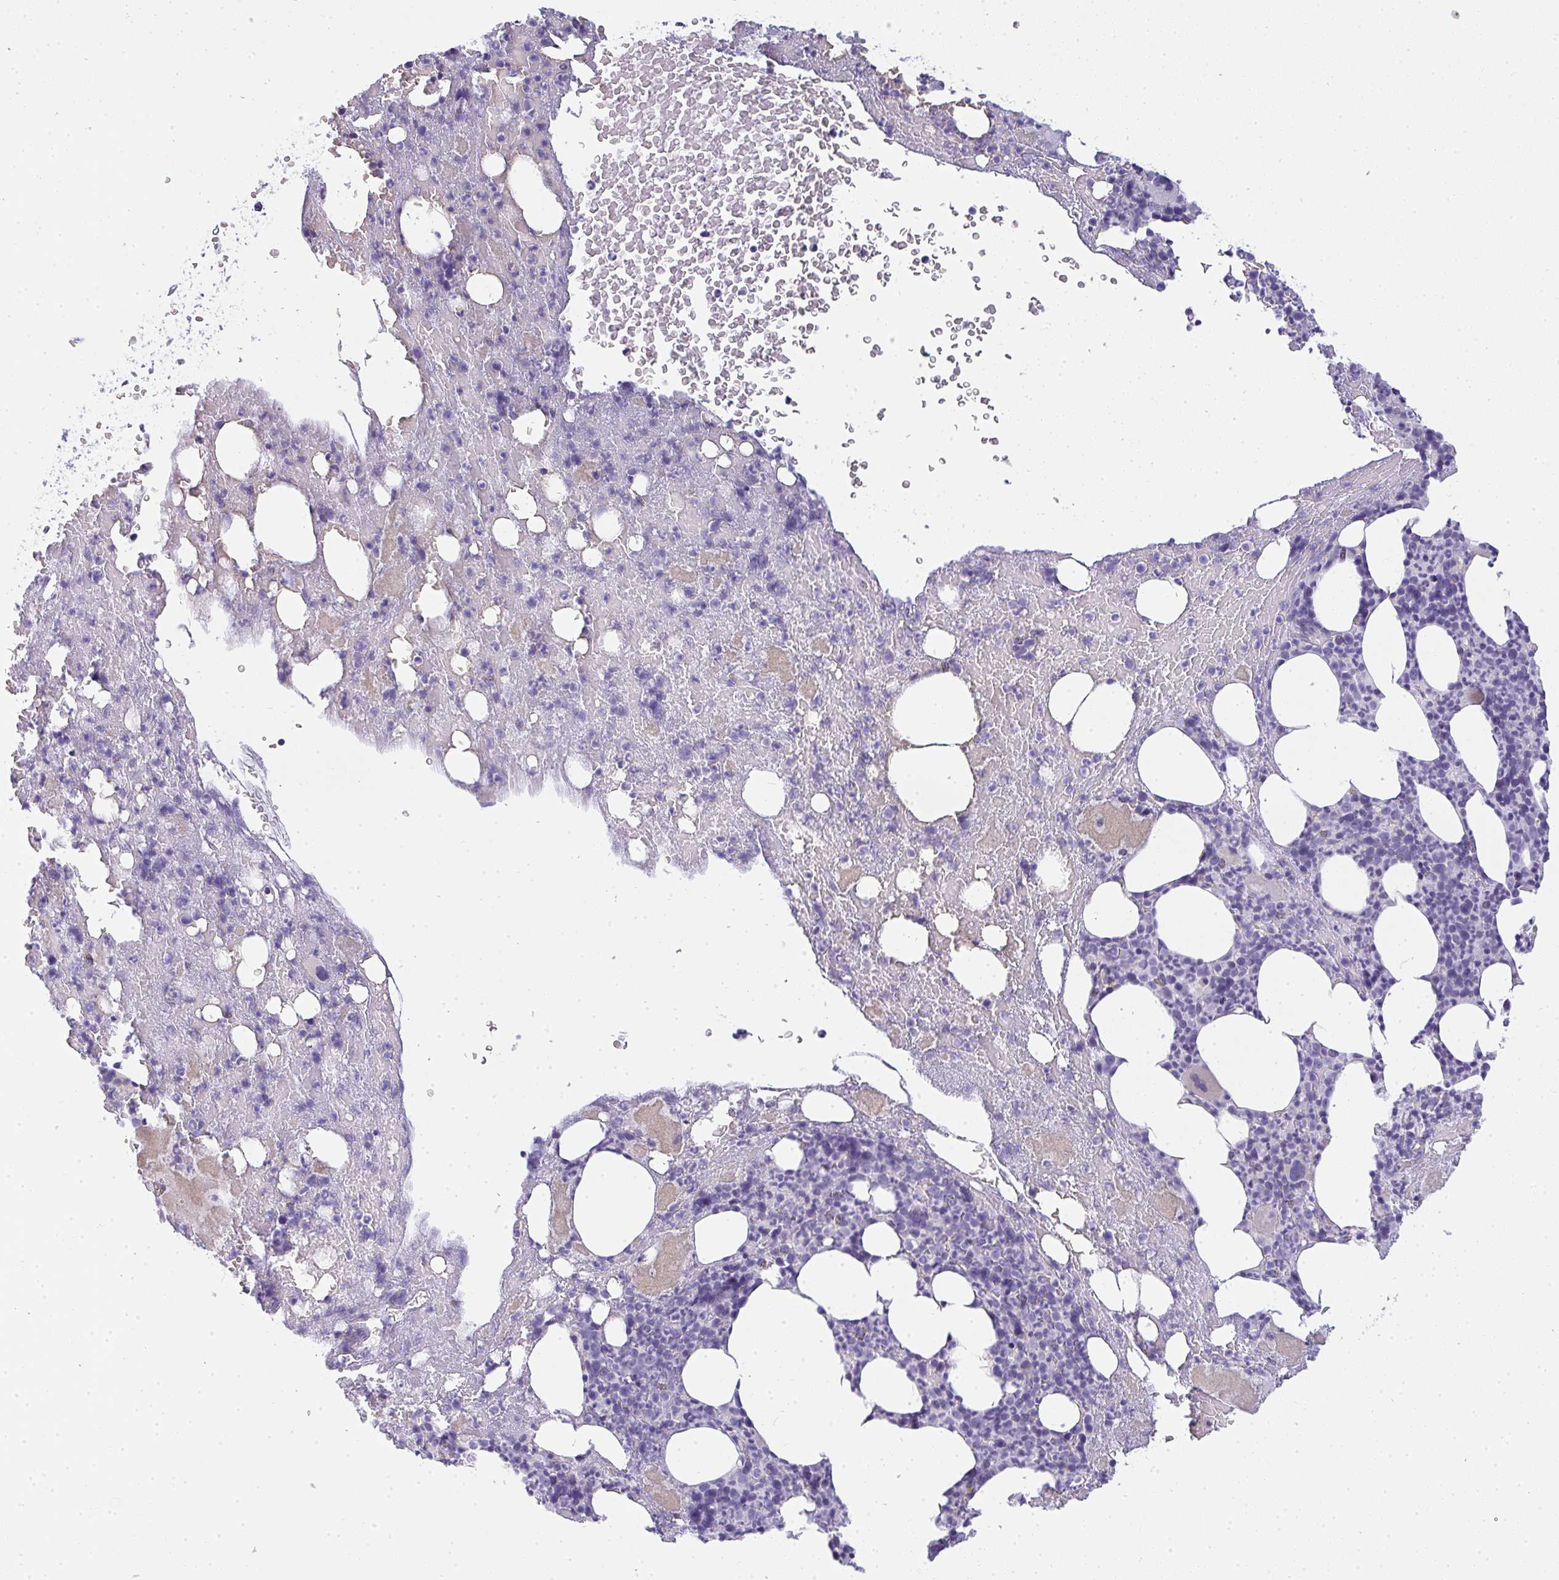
{"staining": {"intensity": "negative", "quantity": "none", "location": "none"}, "tissue": "bone marrow", "cell_type": "Hematopoietic cells", "image_type": "normal", "snomed": [{"axis": "morphology", "description": "Normal tissue, NOS"}, {"axis": "topography", "description": "Bone marrow"}], "caption": "Immunohistochemistry photomicrograph of benign bone marrow: bone marrow stained with DAB demonstrates no significant protein positivity in hematopoietic cells.", "gene": "GSDMB", "patient": {"sex": "female", "age": 59}}